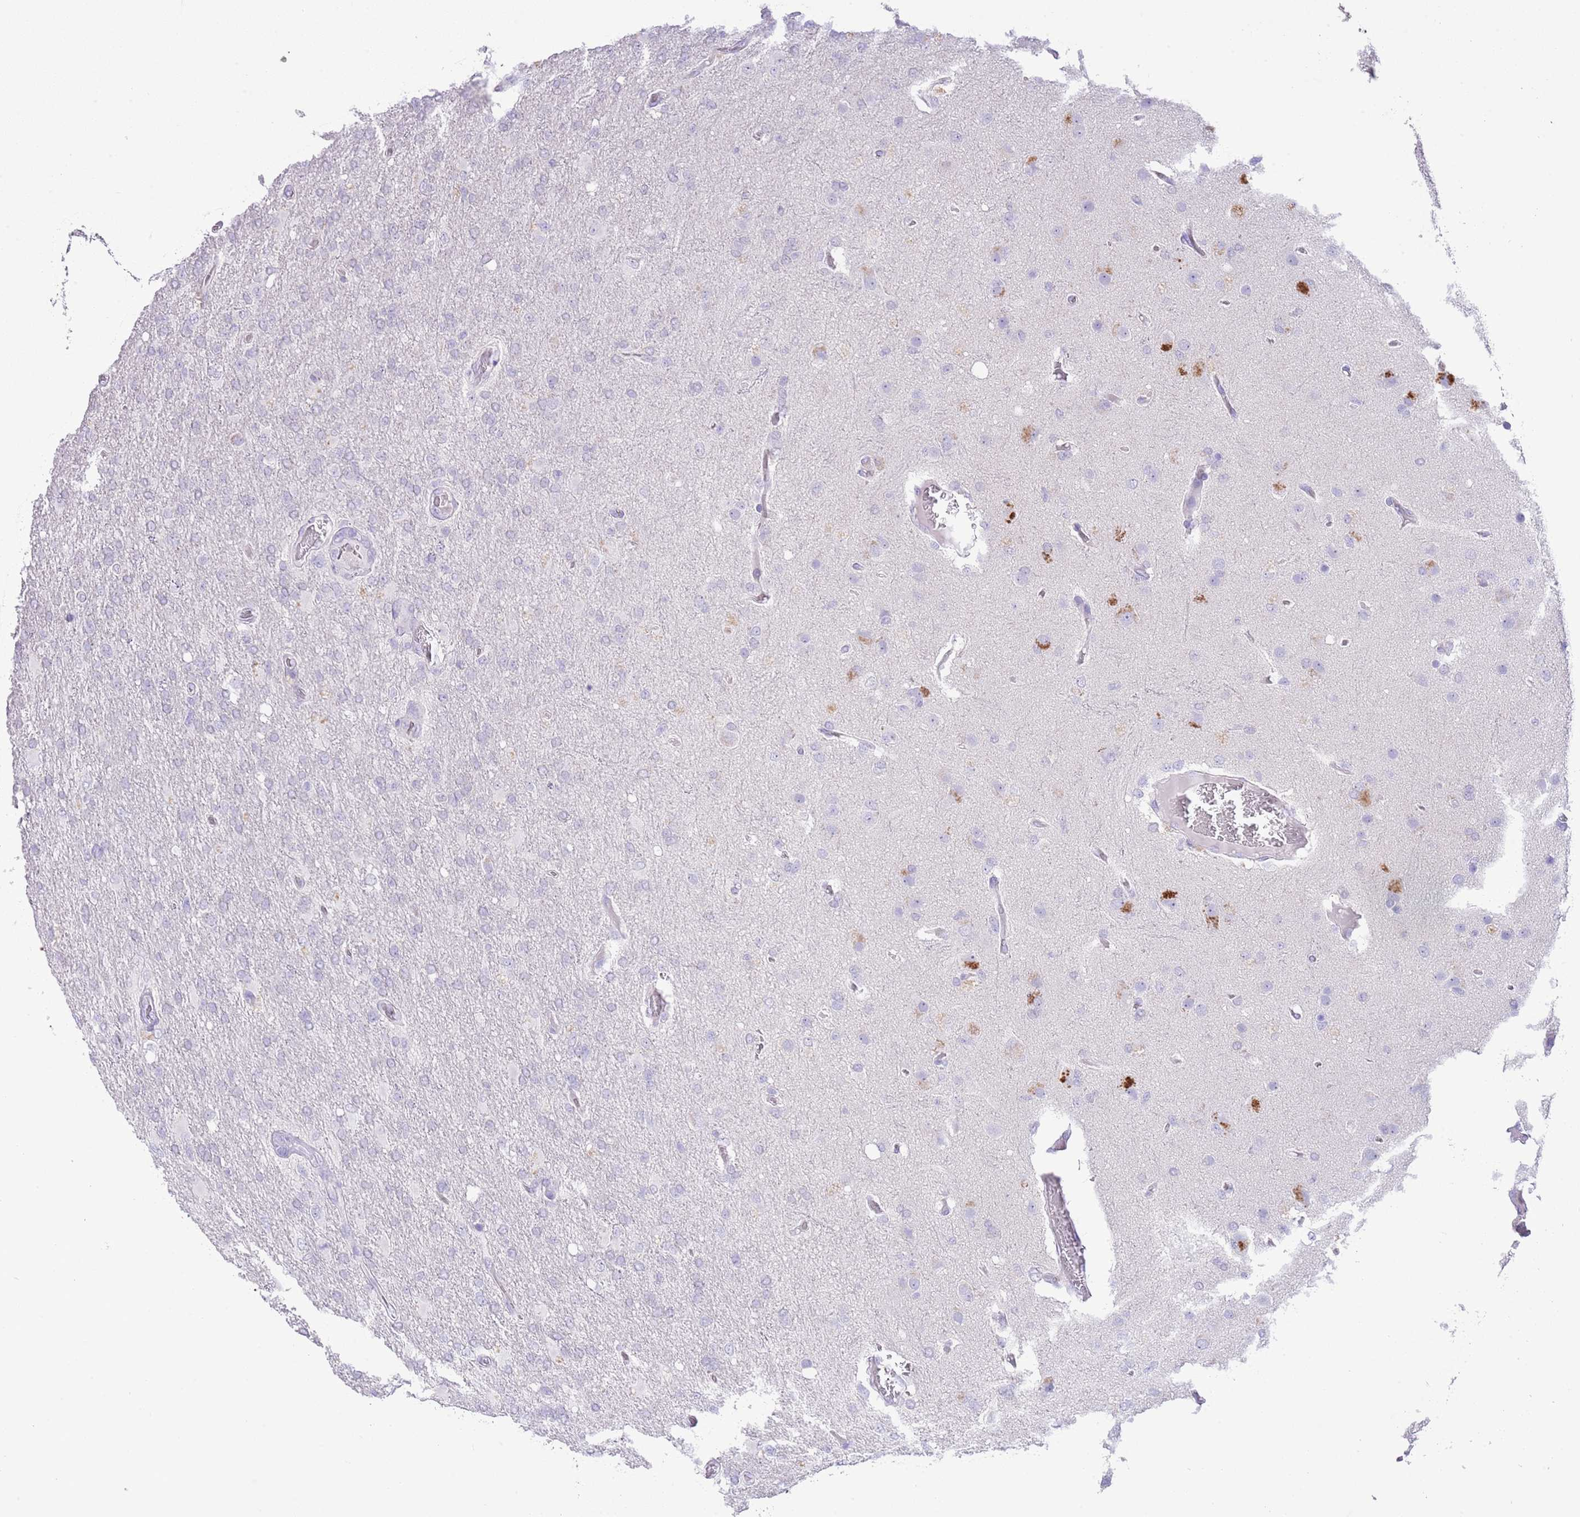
{"staining": {"intensity": "negative", "quantity": "none", "location": "none"}, "tissue": "glioma", "cell_type": "Tumor cells", "image_type": "cancer", "snomed": [{"axis": "morphology", "description": "Glioma, malignant, High grade"}, {"axis": "topography", "description": "Brain"}], "caption": "Tumor cells show no significant staining in glioma. (DAB immunohistochemistry with hematoxylin counter stain).", "gene": "OR2Z1", "patient": {"sex": "female", "age": 74}}